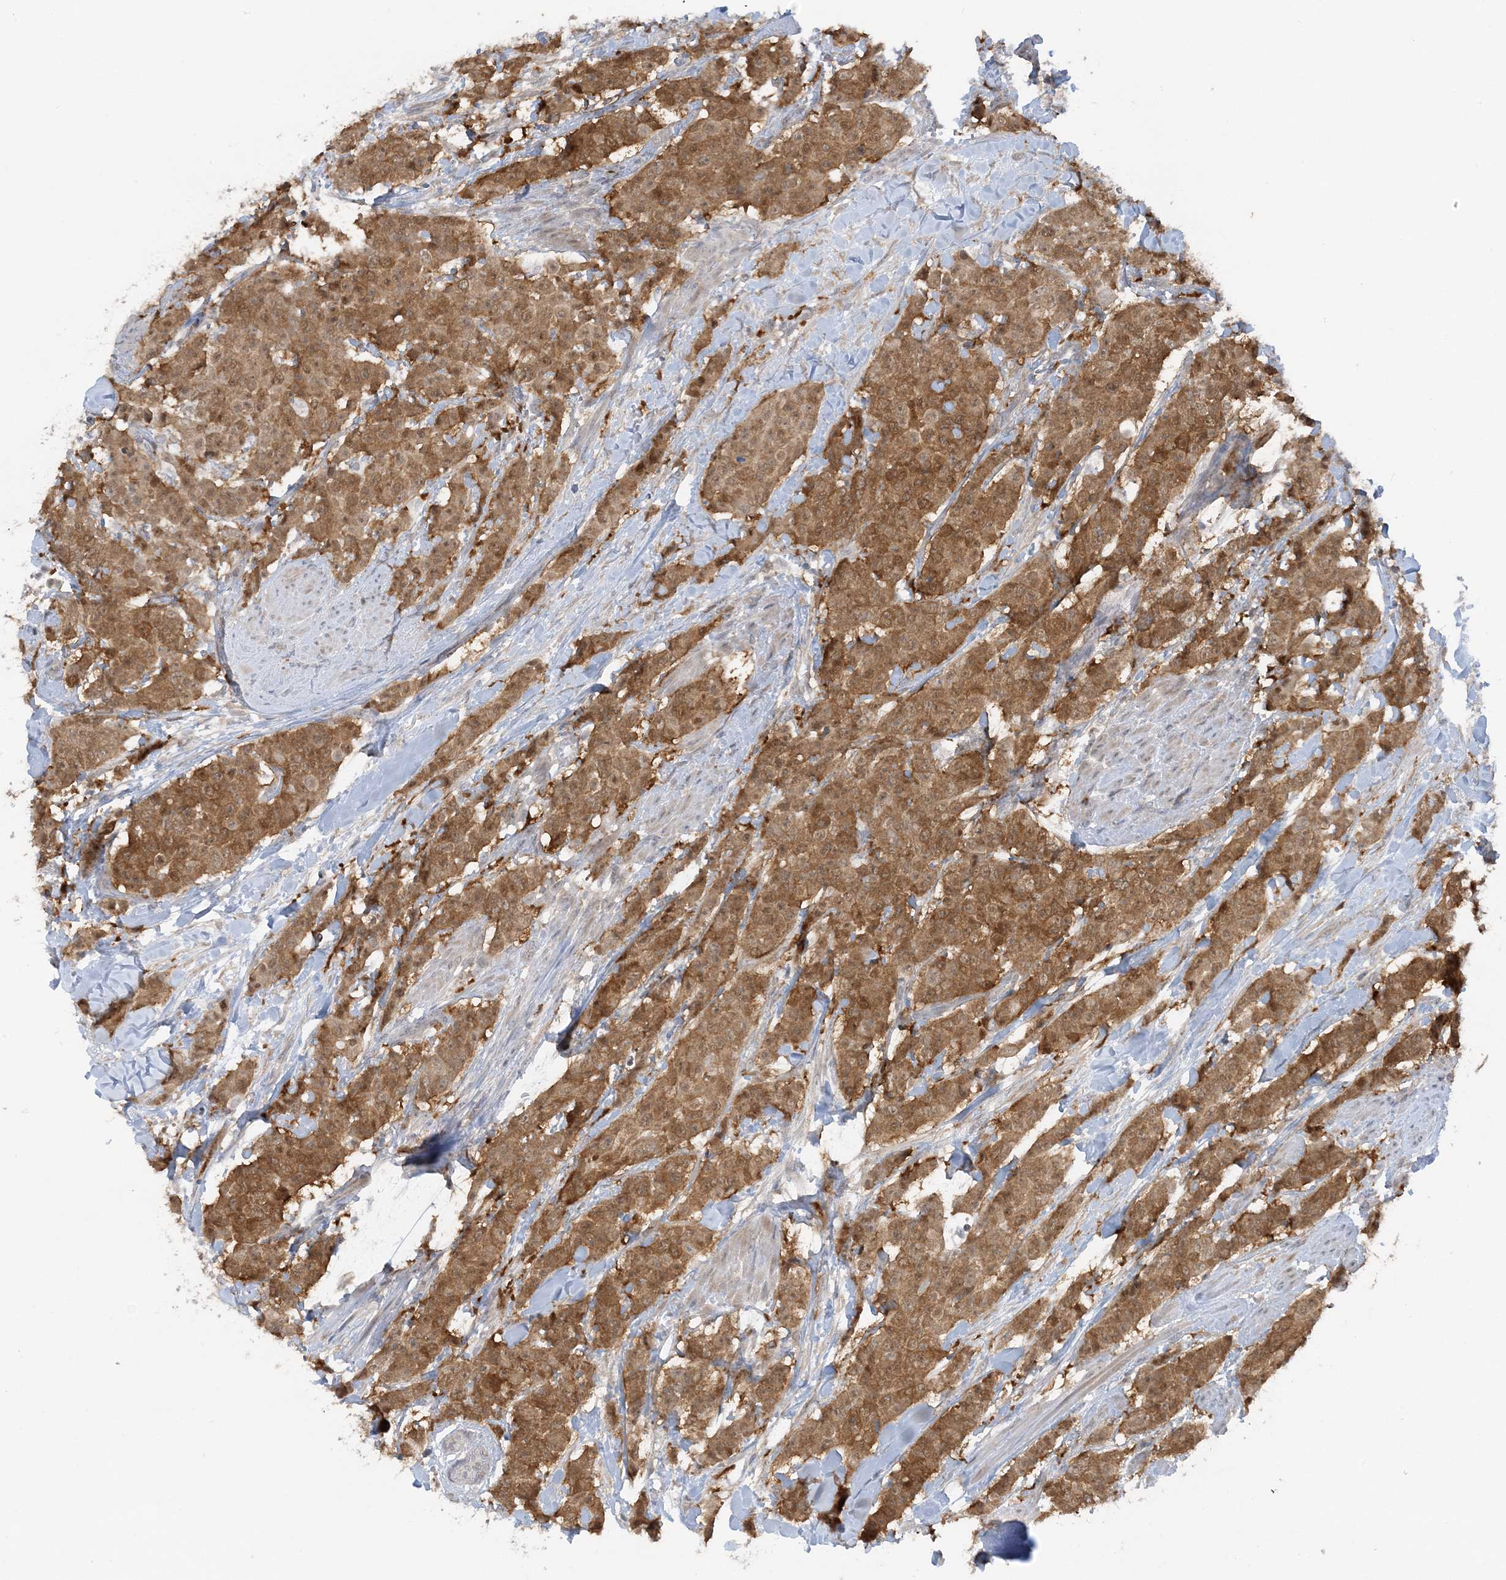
{"staining": {"intensity": "moderate", "quantity": ">75%", "location": "cytoplasmic/membranous"}, "tissue": "breast cancer", "cell_type": "Tumor cells", "image_type": "cancer", "snomed": [{"axis": "morphology", "description": "Duct carcinoma"}, {"axis": "topography", "description": "Breast"}], "caption": "Immunohistochemistry (IHC) of invasive ductal carcinoma (breast) reveals medium levels of moderate cytoplasmic/membranous expression in about >75% of tumor cells.", "gene": "OGA", "patient": {"sex": "female", "age": 40}}